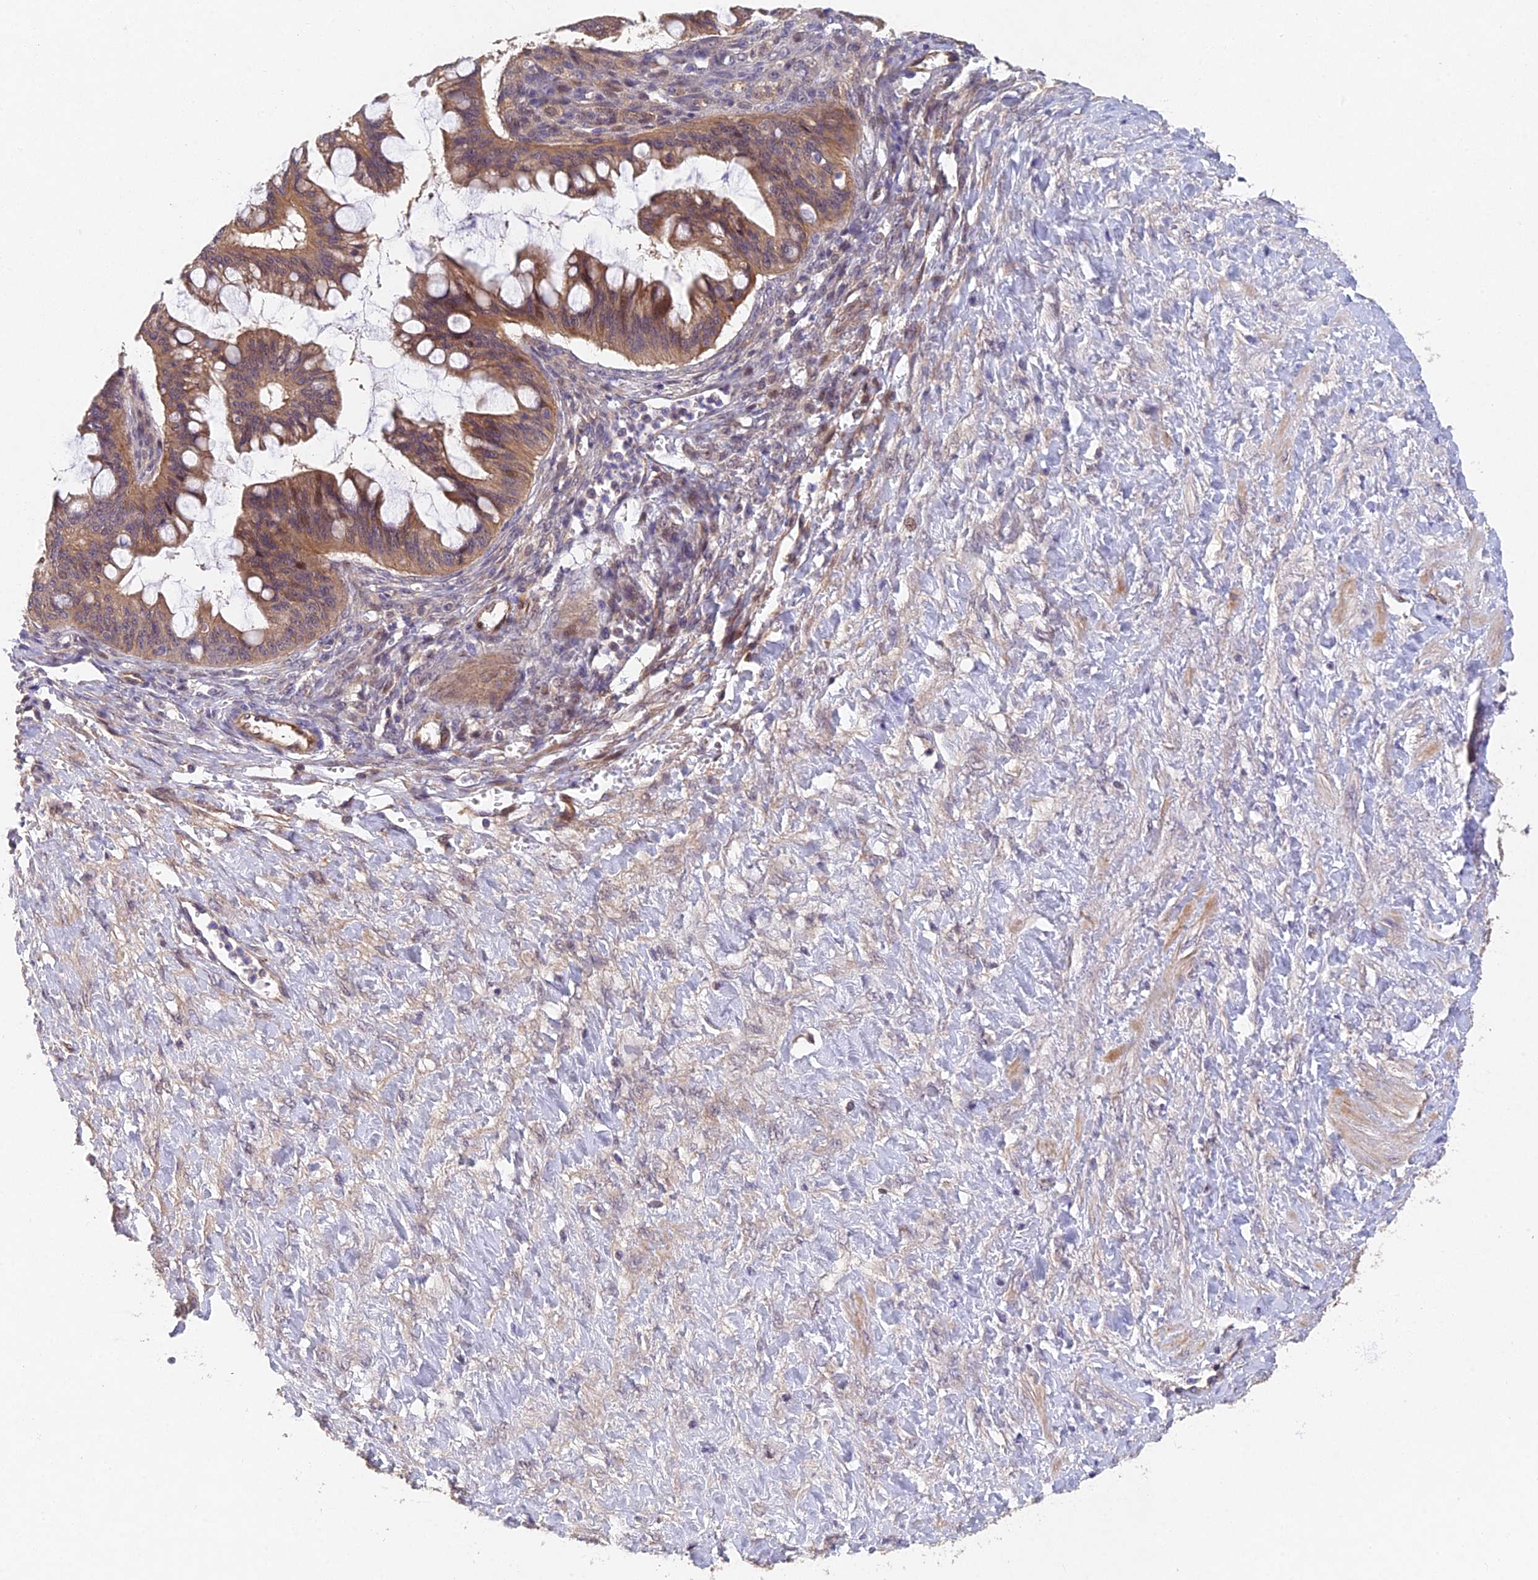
{"staining": {"intensity": "moderate", "quantity": ">75%", "location": "cytoplasmic/membranous"}, "tissue": "ovarian cancer", "cell_type": "Tumor cells", "image_type": "cancer", "snomed": [{"axis": "morphology", "description": "Cystadenocarcinoma, mucinous, NOS"}, {"axis": "topography", "description": "Ovary"}], "caption": "Tumor cells show medium levels of moderate cytoplasmic/membranous expression in about >75% of cells in human ovarian mucinous cystadenocarcinoma.", "gene": "NSMCE1", "patient": {"sex": "female", "age": 73}}